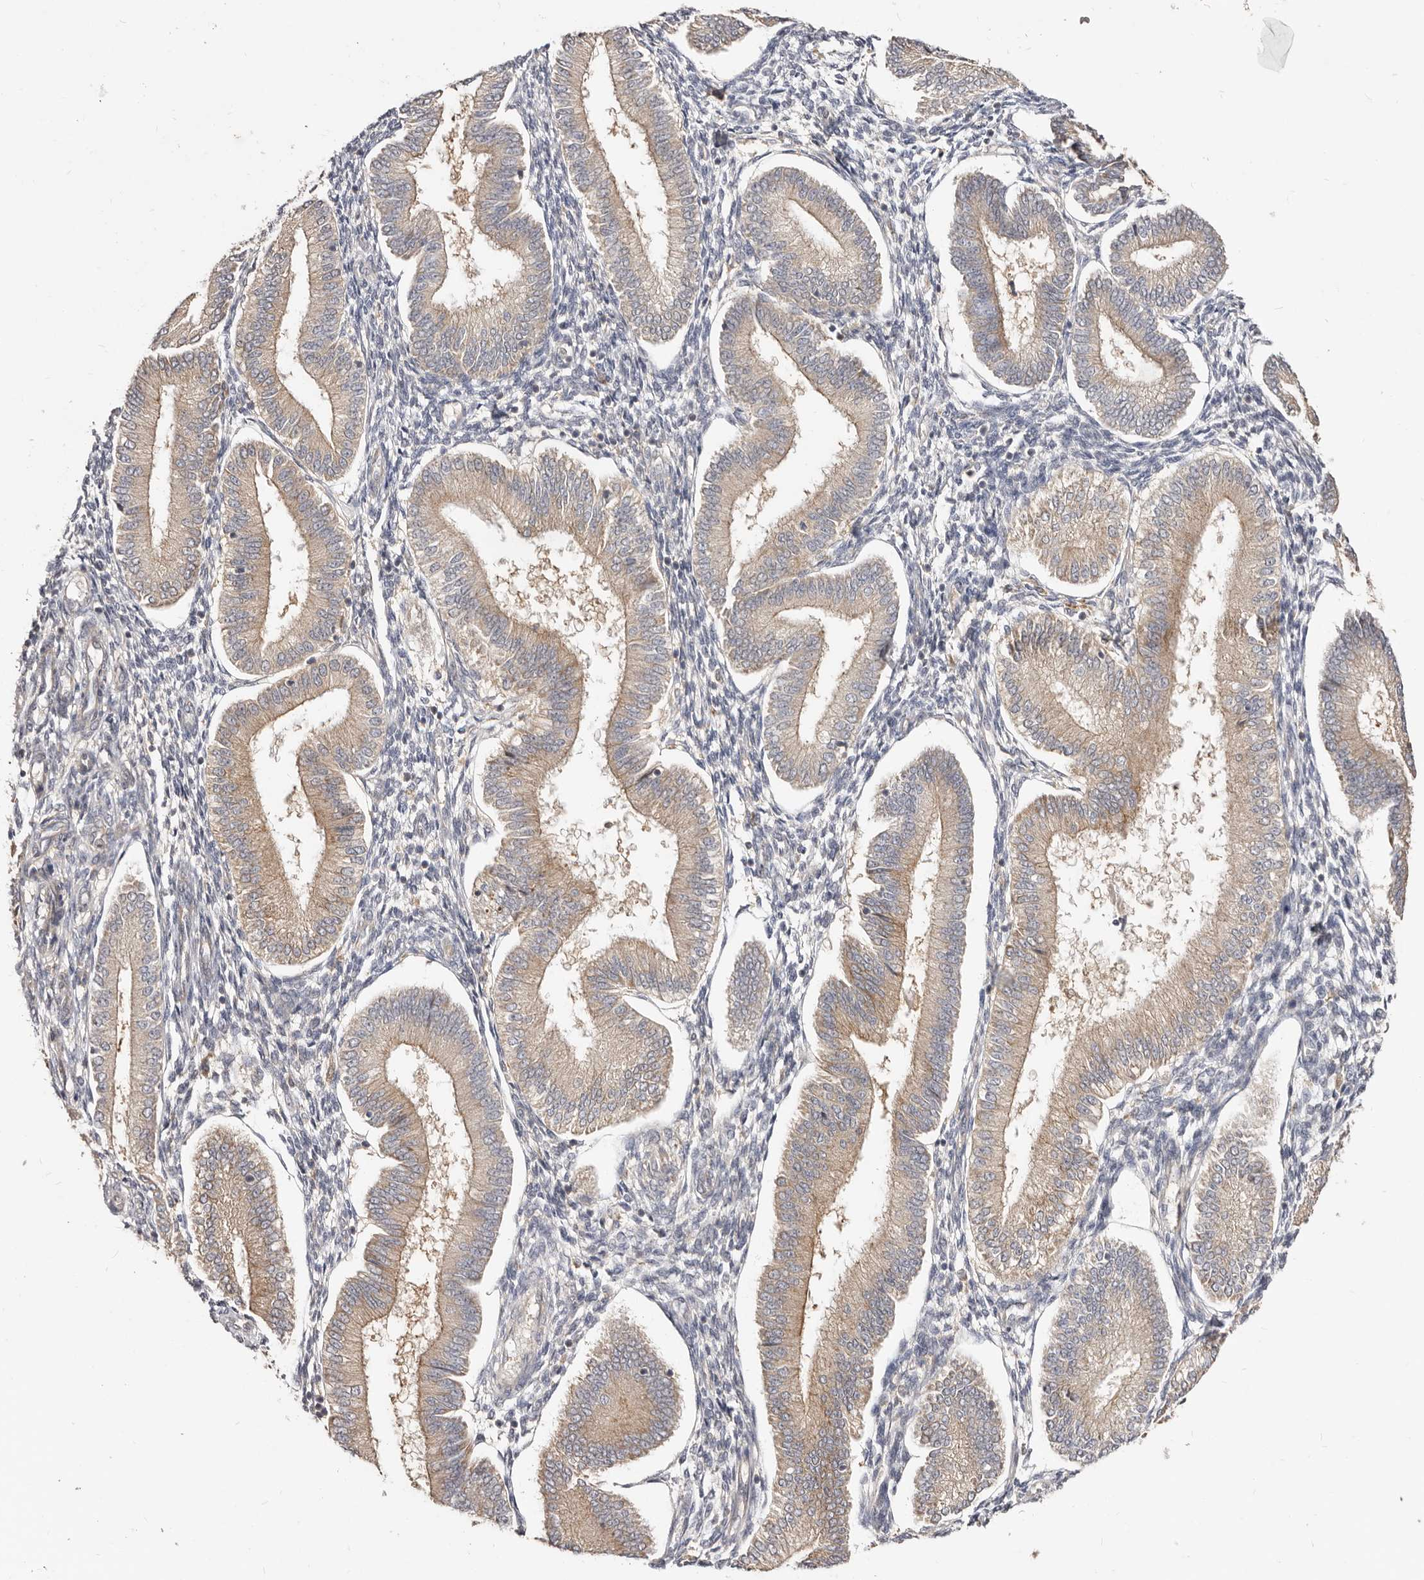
{"staining": {"intensity": "negative", "quantity": "none", "location": "none"}, "tissue": "endometrium", "cell_type": "Cells in endometrial stroma", "image_type": "normal", "snomed": [{"axis": "morphology", "description": "Normal tissue, NOS"}, {"axis": "topography", "description": "Endometrium"}], "caption": "This is a histopathology image of immunohistochemistry staining of normal endometrium, which shows no expression in cells in endometrial stroma.", "gene": "TC2N", "patient": {"sex": "female", "age": 39}}